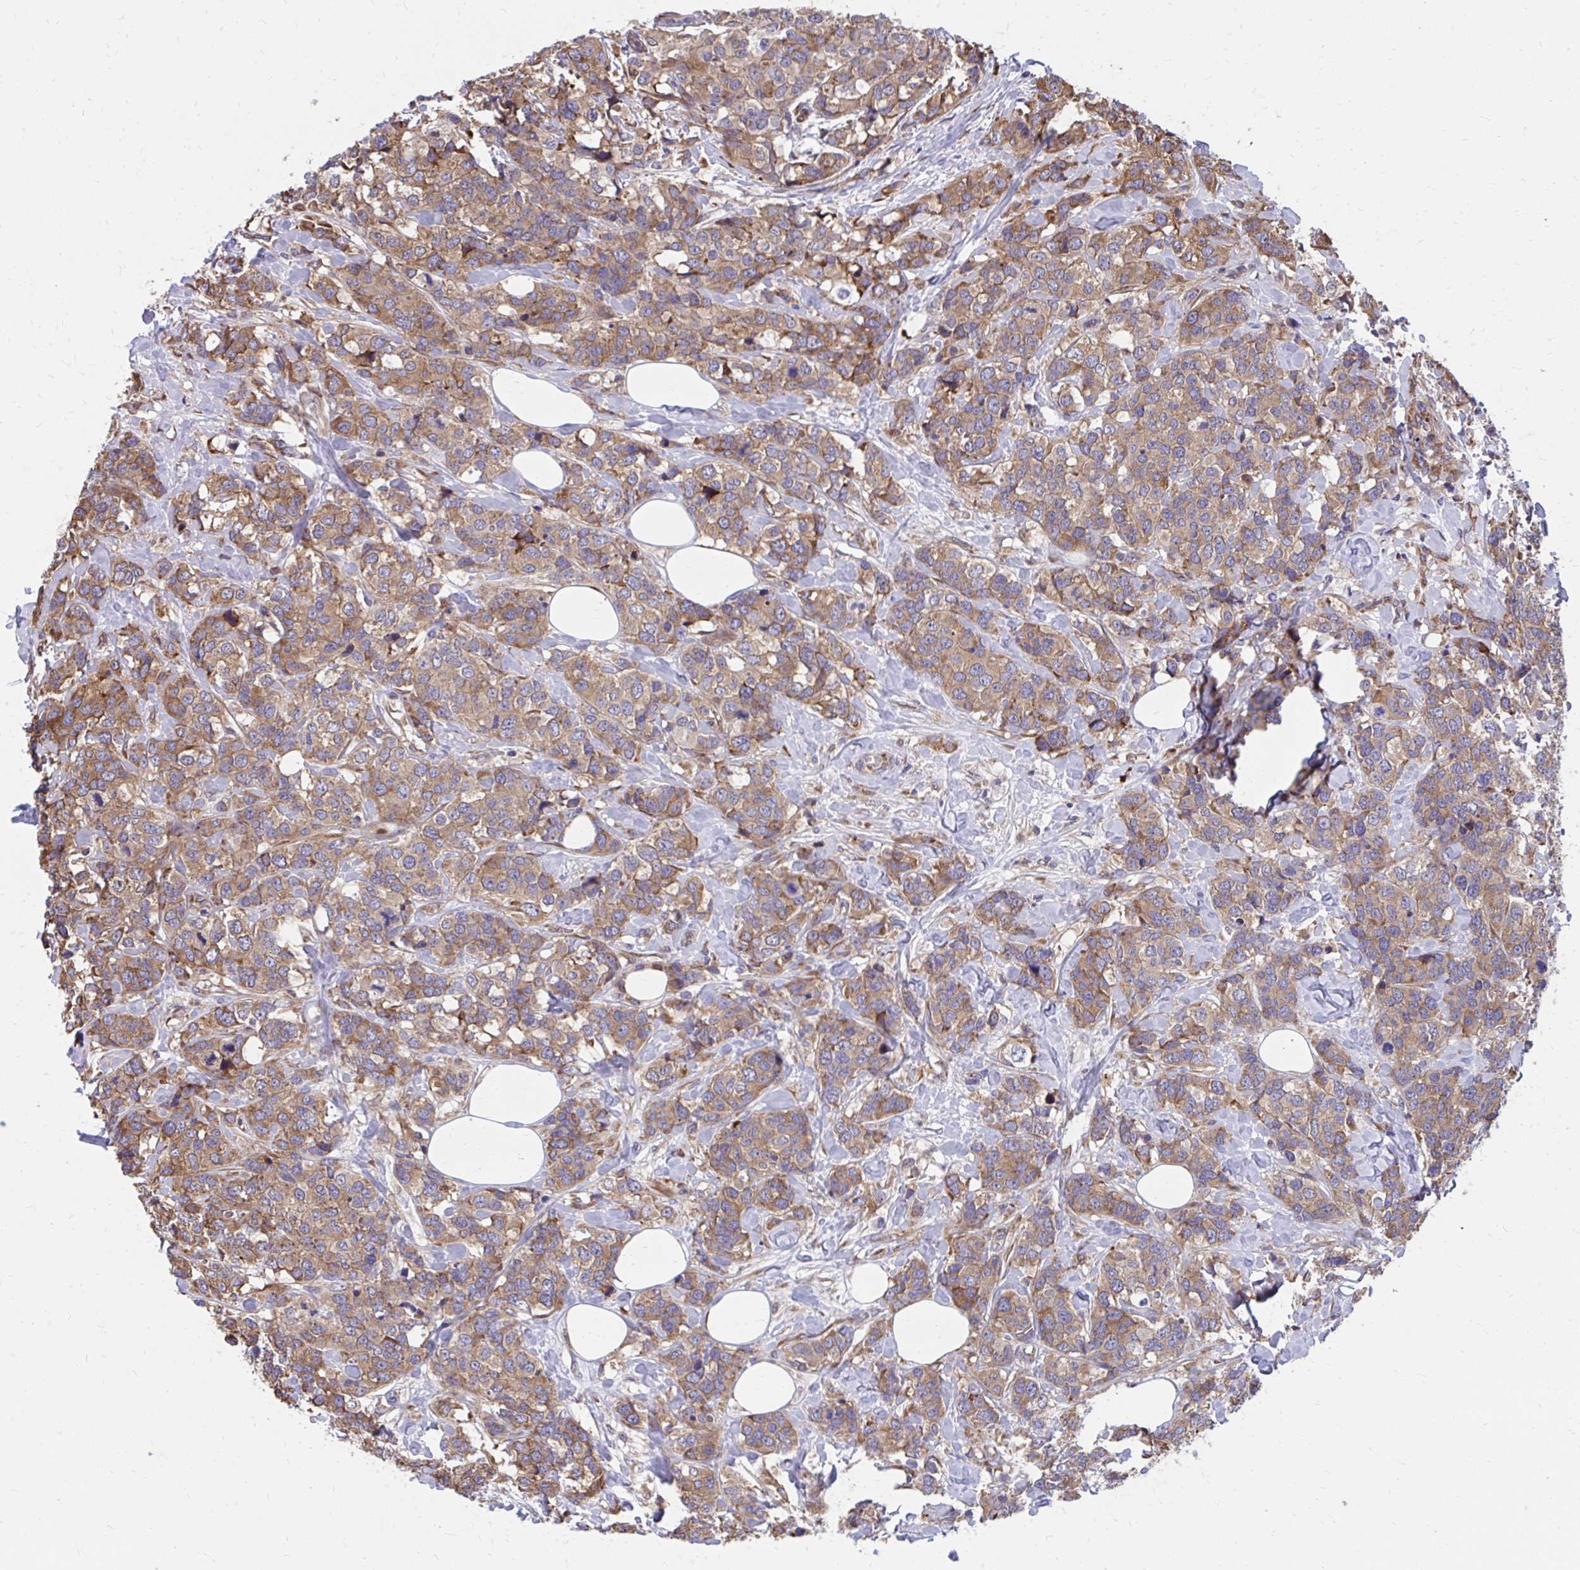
{"staining": {"intensity": "moderate", "quantity": ">75%", "location": "cytoplasmic/membranous"}, "tissue": "breast cancer", "cell_type": "Tumor cells", "image_type": "cancer", "snomed": [{"axis": "morphology", "description": "Lobular carcinoma"}, {"axis": "topography", "description": "Breast"}], "caption": "Immunohistochemistry (IHC) (DAB (3,3'-diaminobenzidine)) staining of lobular carcinoma (breast) exhibits moderate cytoplasmic/membranous protein expression in approximately >75% of tumor cells.", "gene": "ZNF778", "patient": {"sex": "female", "age": 59}}